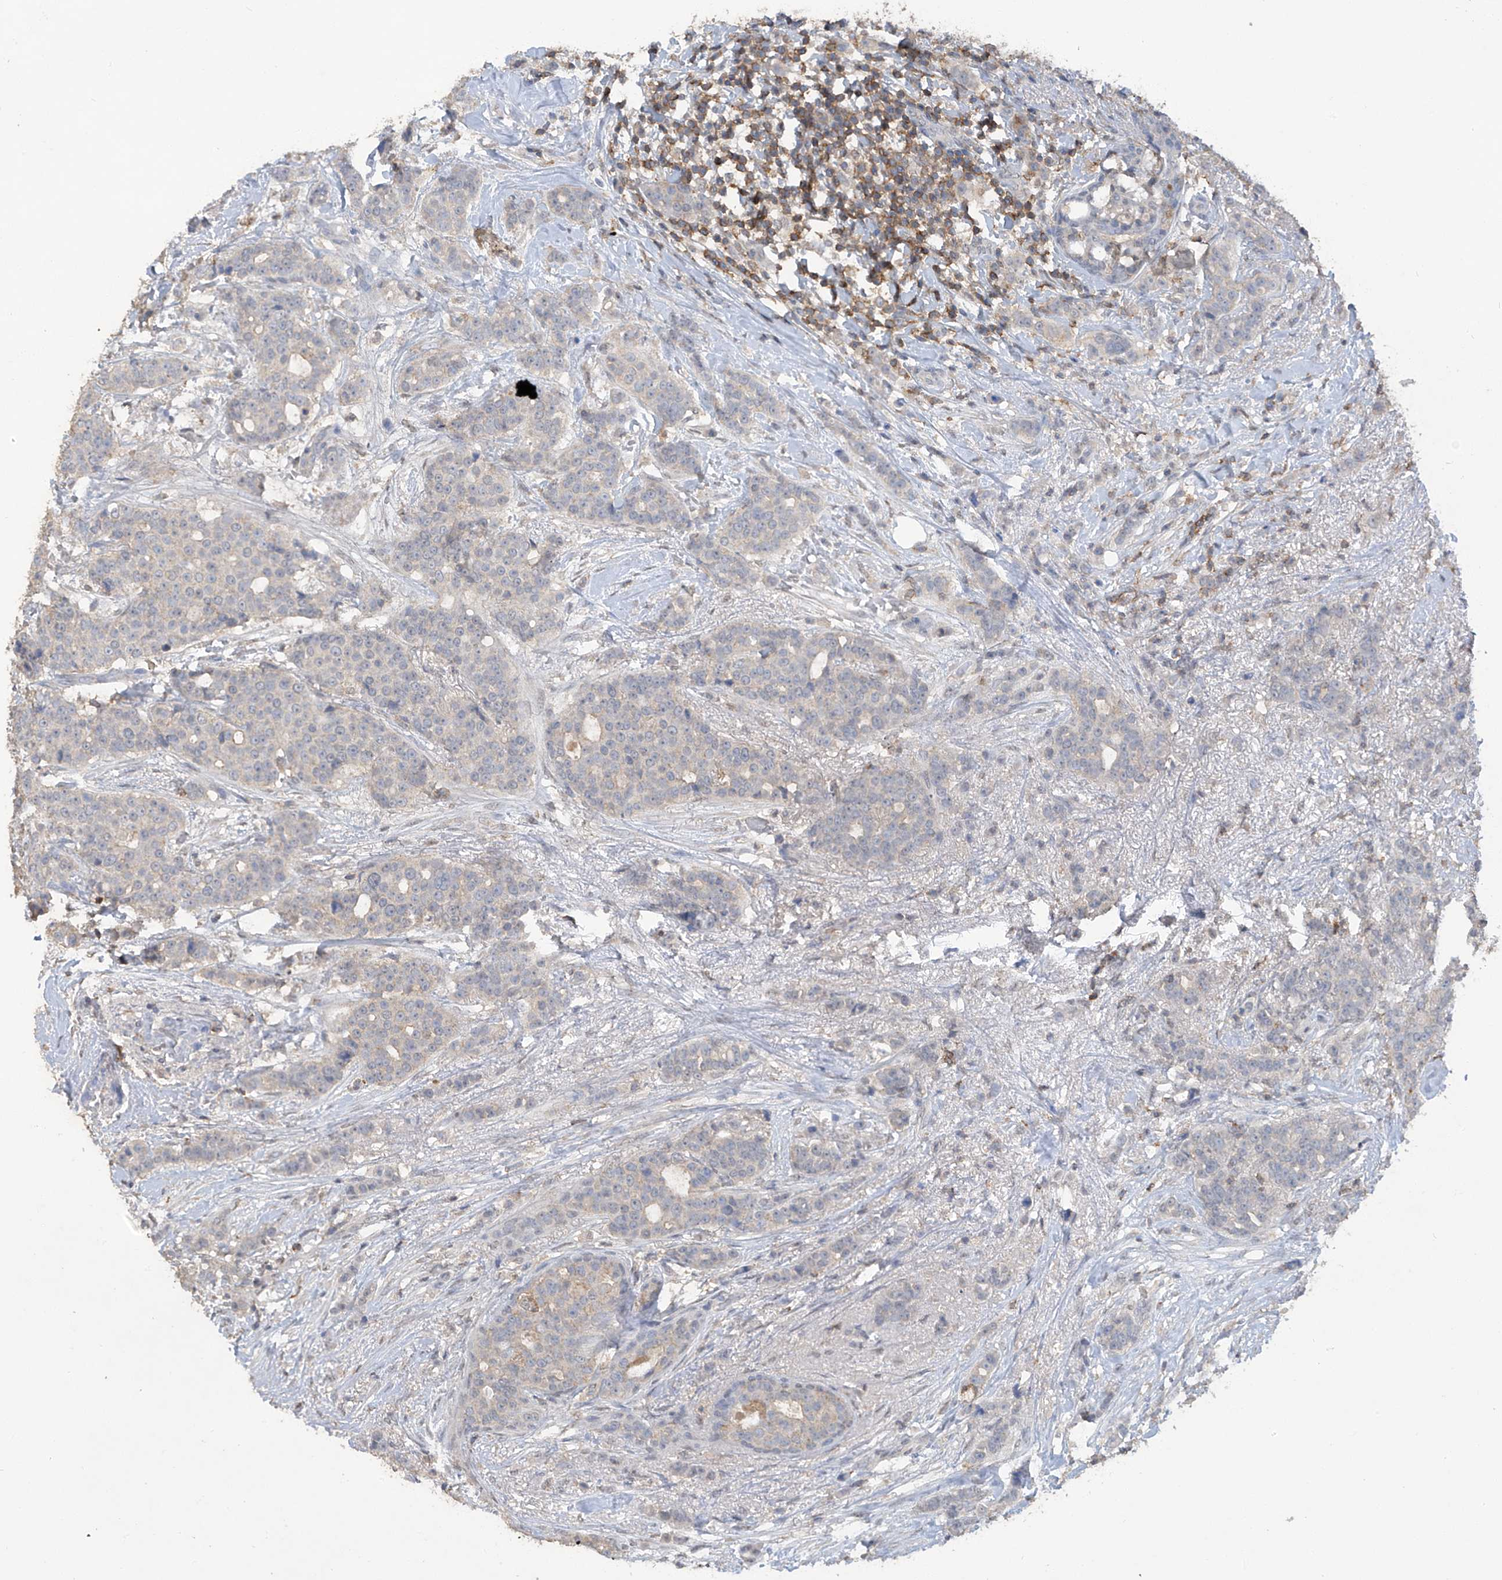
{"staining": {"intensity": "negative", "quantity": "none", "location": "none"}, "tissue": "breast cancer", "cell_type": "Tumor cells", "image_type": "cancer", "snomed": [{"axis": "morphology", "description": "Lobular carcinoma"}, {"axis": "topography", "description": "Breast"}], "caption": "Tumor cells show no significant protein expression in breast cancer. The staining was performed using DAB (3,3'-diaminobenzidine) to visualize the protein expression in brown, while the nuclei were stained in blue with hematoxylin (Magnification: 20x).", "gene": "HAS3", "patient": {"sex": "female", "age": 51}}